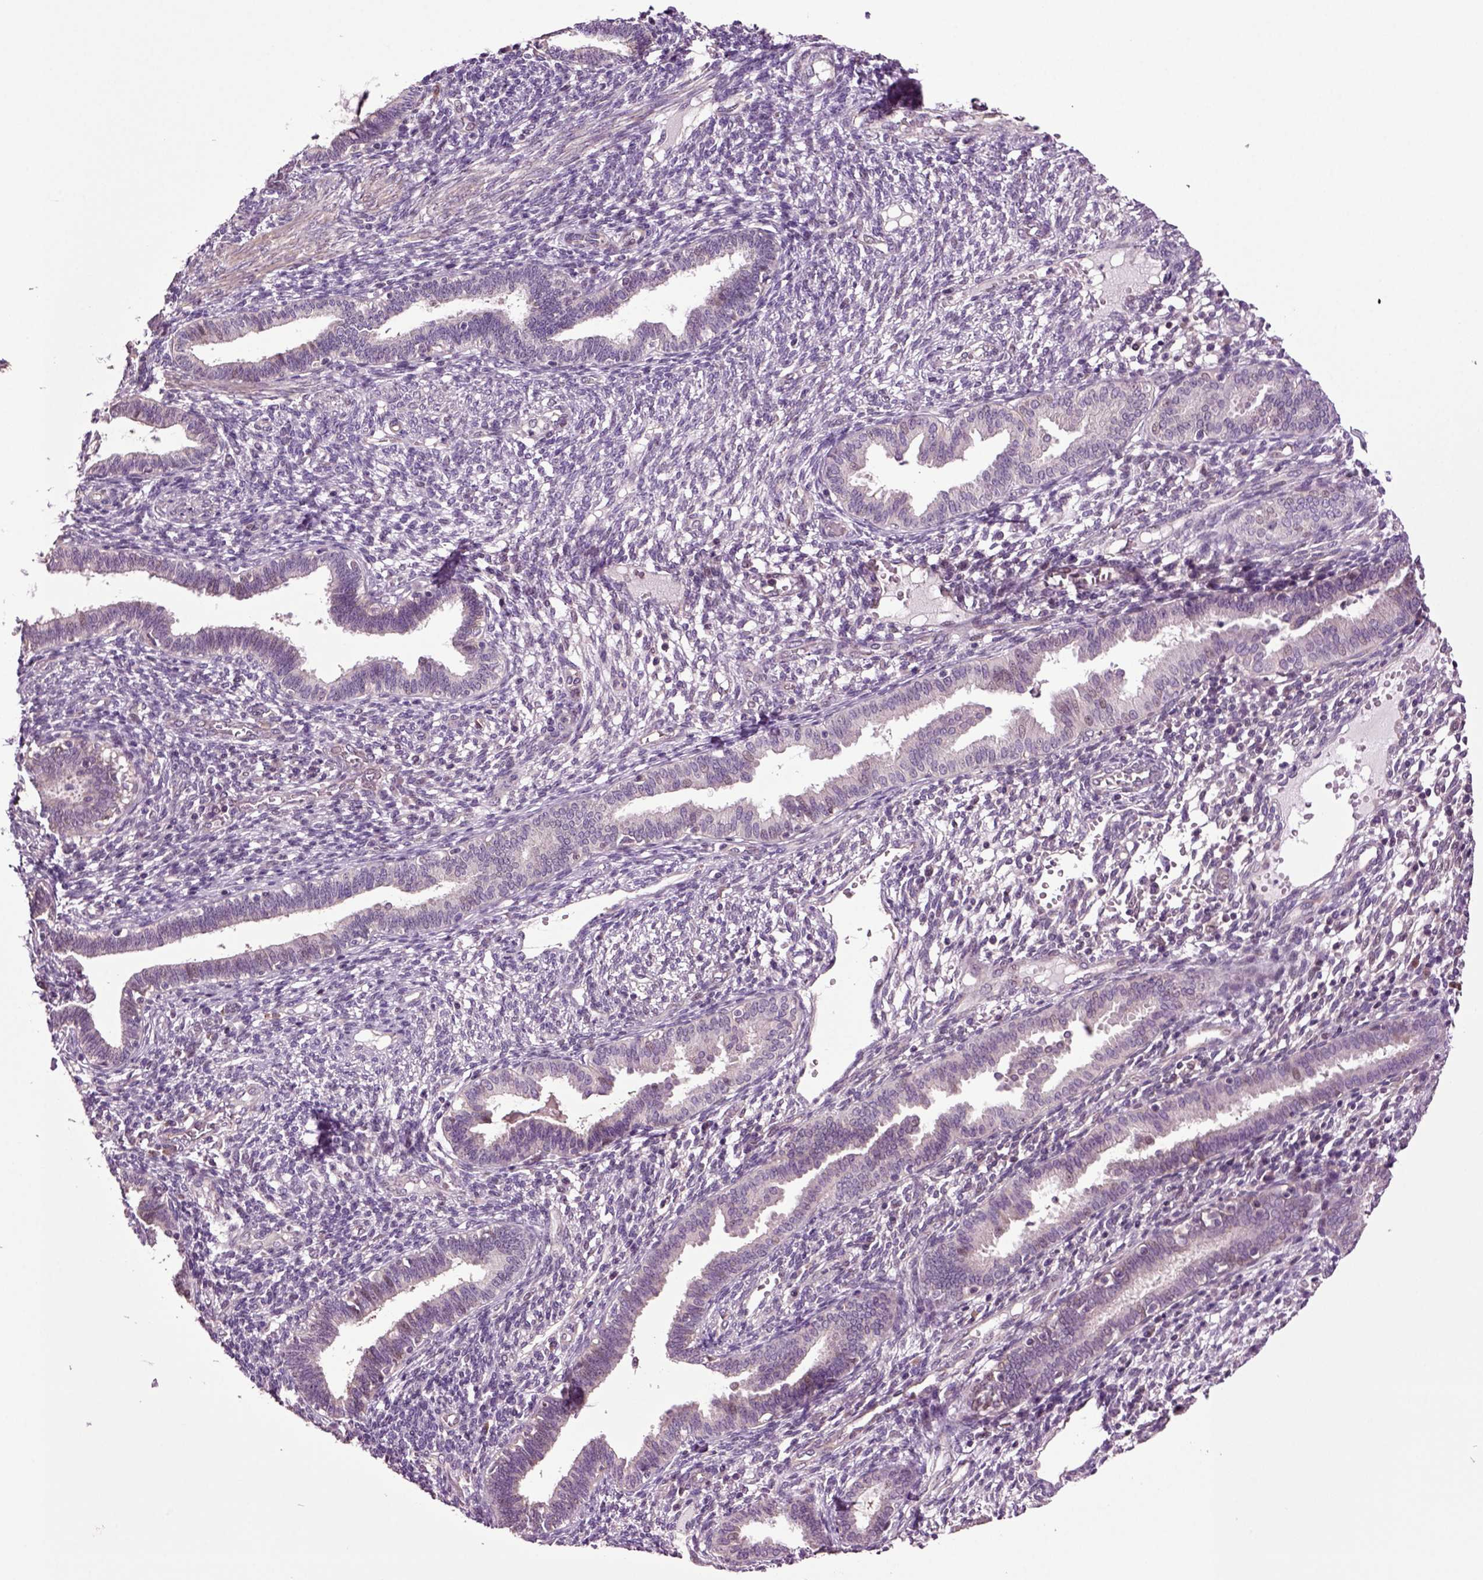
{"staining": {"intensity": "negative", "quantity": "none", "location": "none"}, "tissue": "endometrium", "cell_type": "Cells in endometrial stroma", "image_type": "normal", "snomed": [{"axis": "morphology", "description": "Normal tissue, NOS"}, {"axis": "topography", "description": "Endometrium"}], "caption": "The photomicrograph demonstrates no significant expression in cells in endometrial stroma of endometrium. Nuclei are stained in blue.", "gene": "HAGHL", "patient": {"sex": "female", "age": 42}}